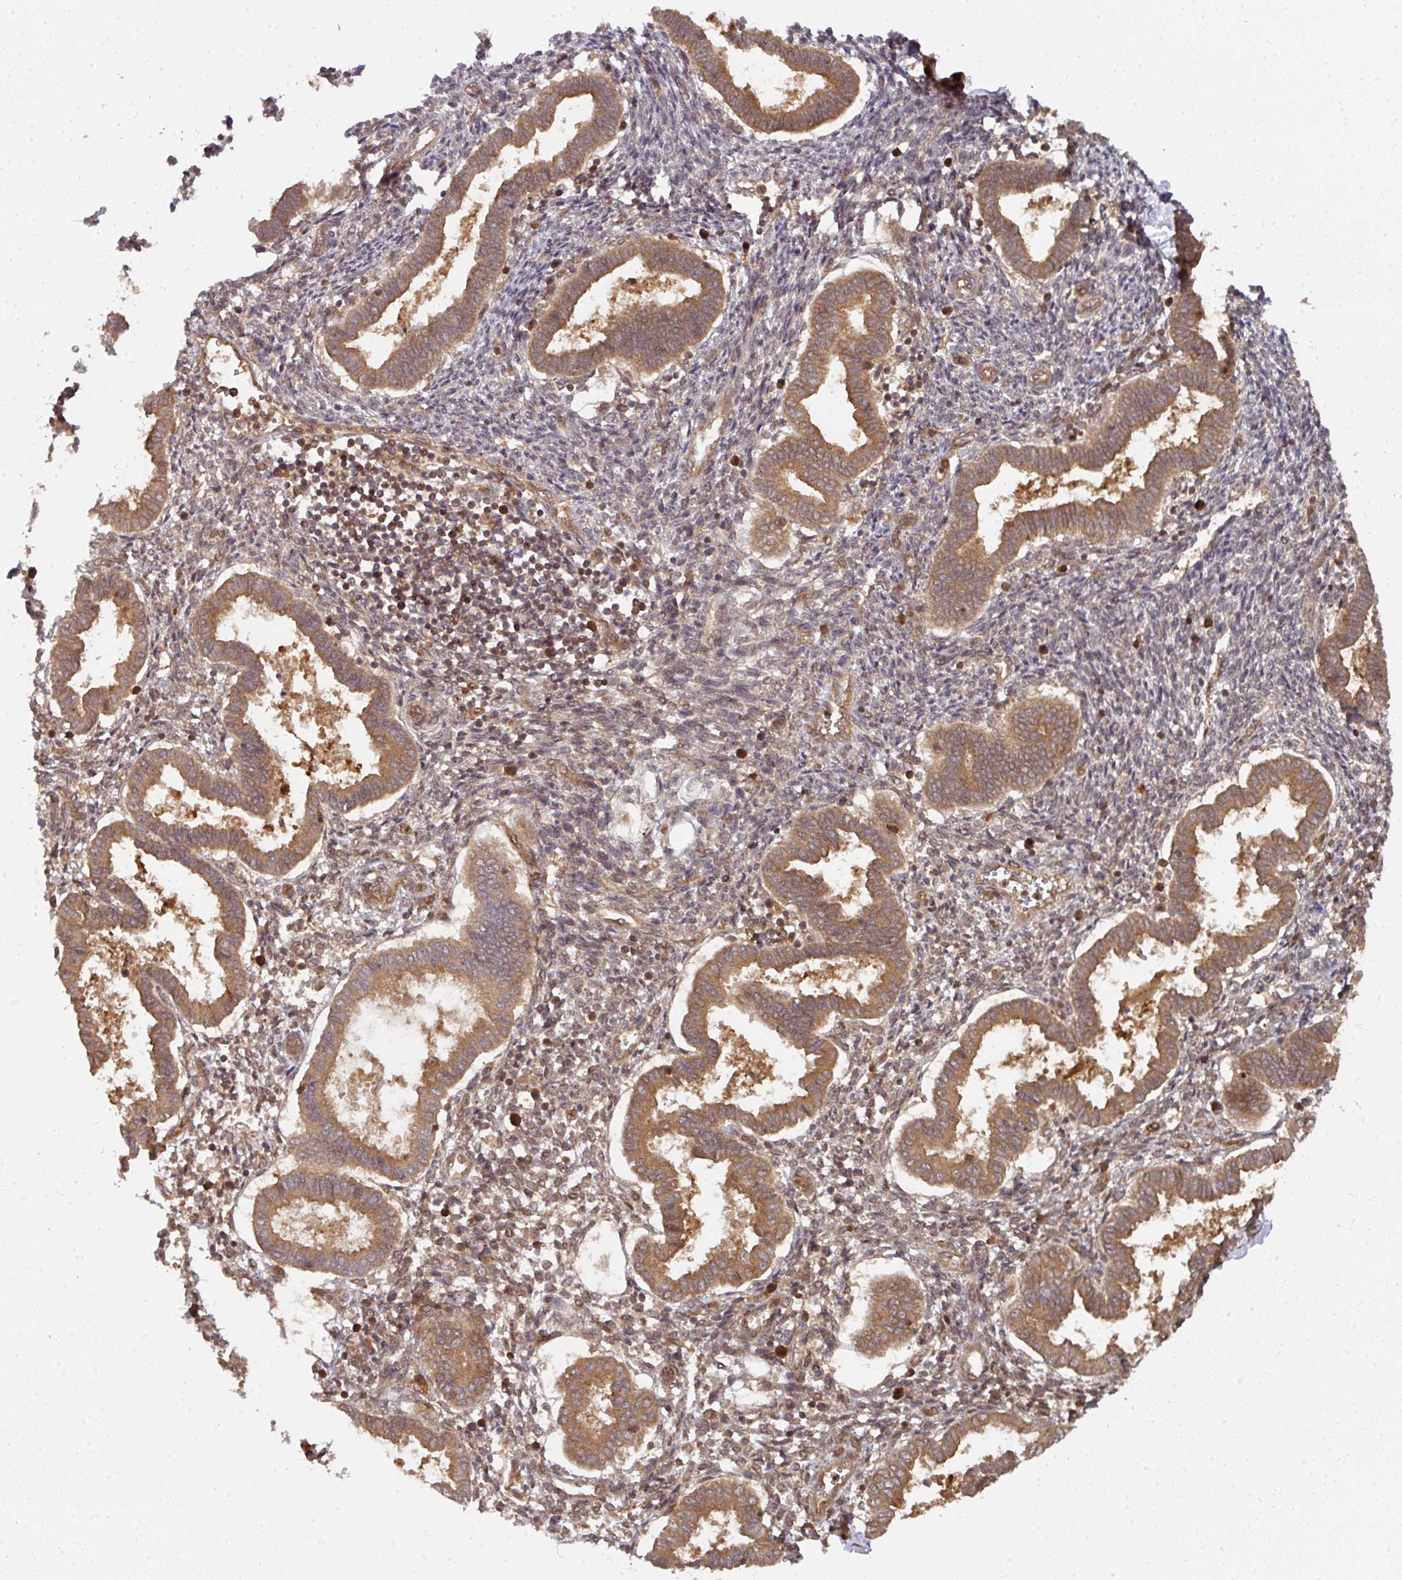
{"staining": {"intensity": "moderate", "quantity": ">75%", "location": "cytoplasmic/membranous"}, "tissue": "endometrium", "cell_type": "Cells in endometrial stroma", "image_type": "normal", "snomed": [{"axis": "morphology", "description": "Normal tissue, NOS"}, {"axis": "topography", "description": "Endometrium"}], "caption": "Endometrium stained for a protein (brown) shows moderate cytoplasmic/membranous positive staining in approximately >75% of cells in endometrial stroma.", "gene": "EIF4EBP2", "patient": {"sex": "female", "age": 24}}